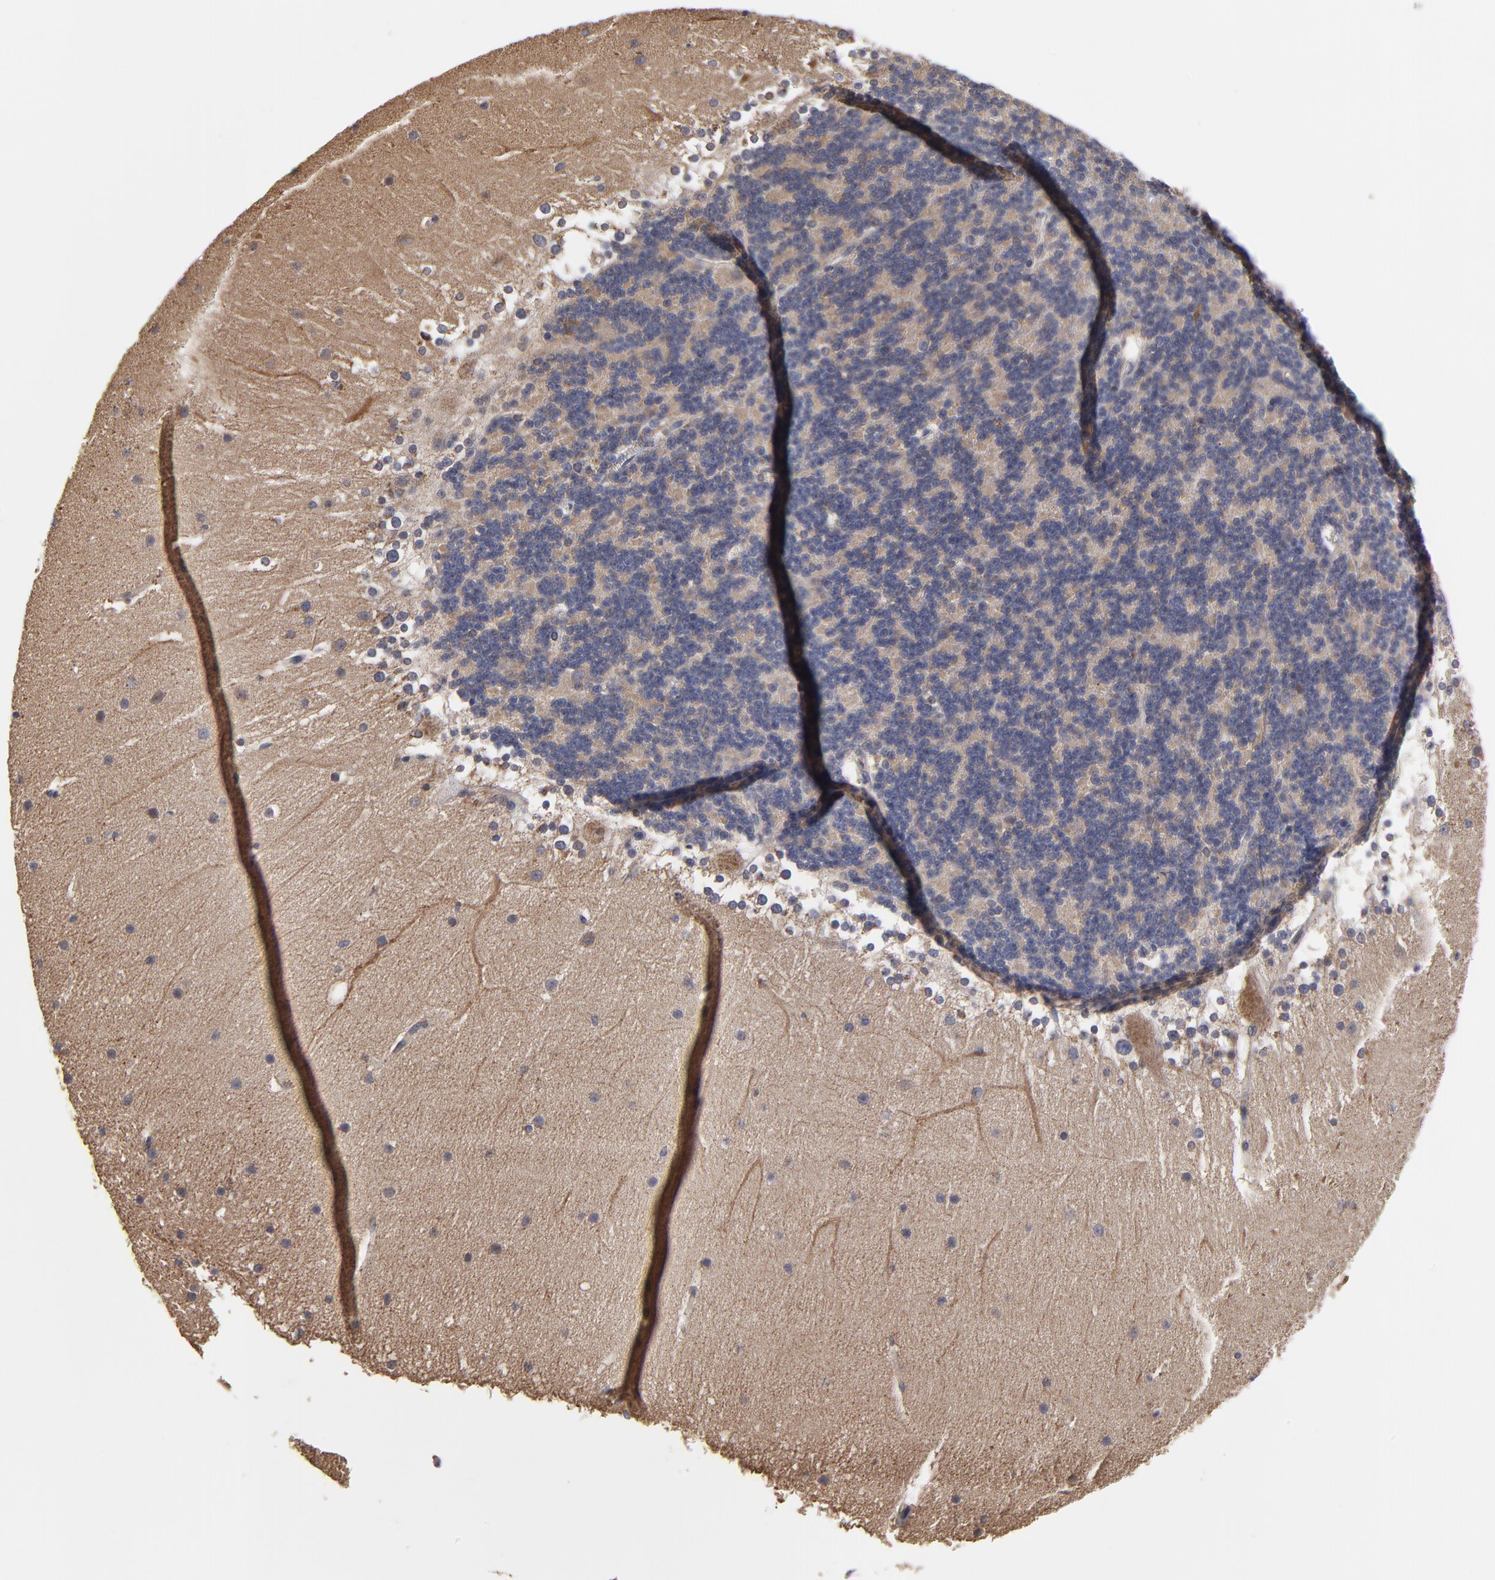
{"staining": {"intensity": "negative", "quantity": "none", "location": "none"}, "tissue": "cerebellum", "cell_type": "Cells in granular layer", "image_type": "normal", "snomed": [{"axis": "morphology", "description": "Normal tissue, NOS"}, {"axis": "topography", "description": "Cerebellum"}], "caption": "The IHC photomicrograph has no significant staining in cells in granular layer of cerebellum.", "gene": "ZNF550", "patient": {"sex": "female", "age": 19}}